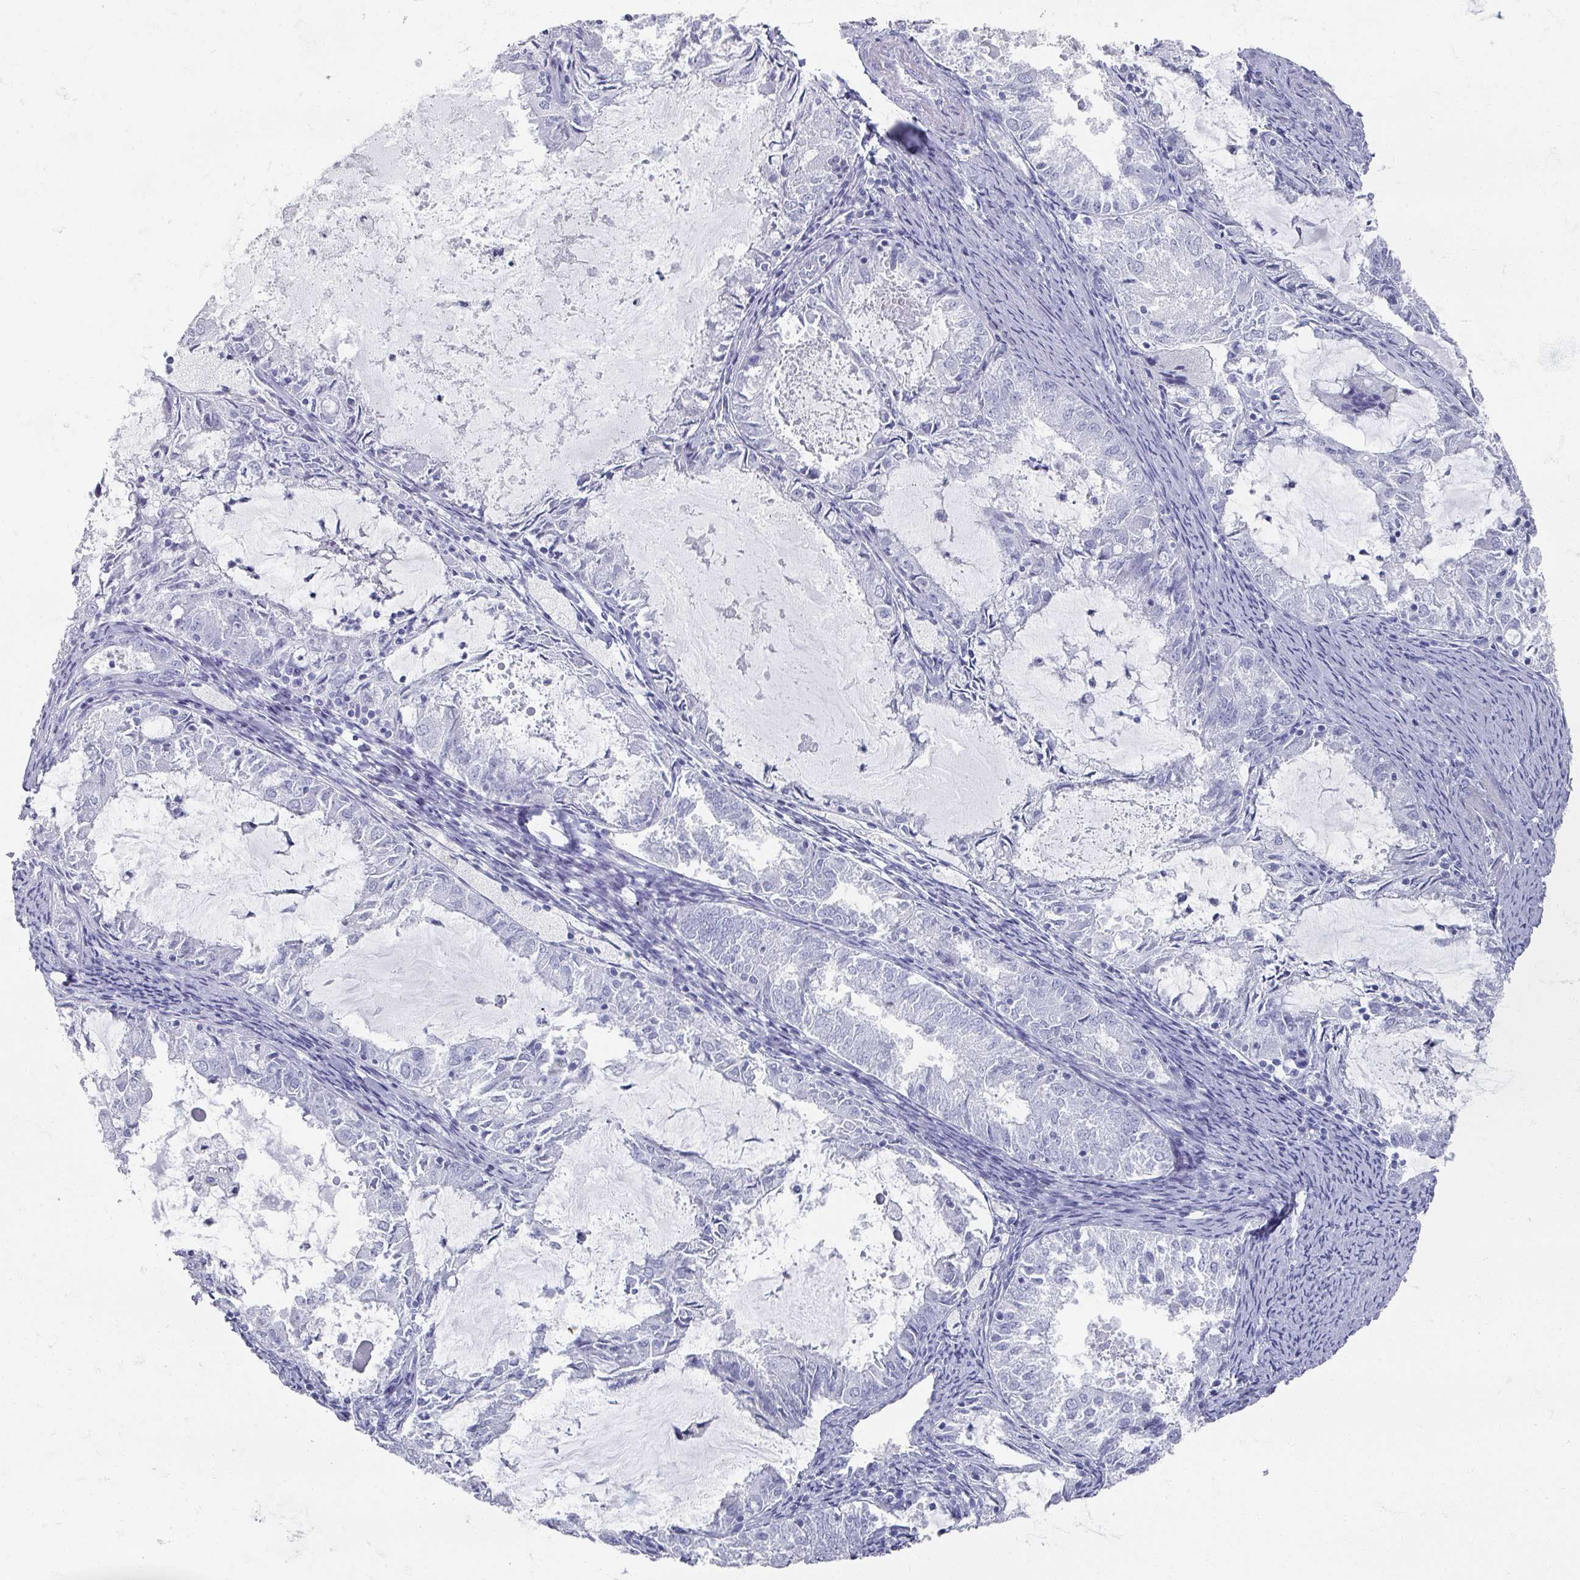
{"staining": {"intensity": "negative", "quantity": "none", "location": "none"}, "tissue": "endometrial cancer", "cell_type": "Tumor cells", "image_type": "cancer", "snomed": [{"axis": "morphology", "description": "Adenocarcinoma, NOS"}, {"axis": "topography", "description": "Endometrium"}], "caption": "The immunohistochemistry (IHC) photomicrograph has no significant staining in tumor cells of endometrial cancer (adenocarcinoma) tissue.", "gene": "OMG", "patient": {"sex": "female", "age": 57}}